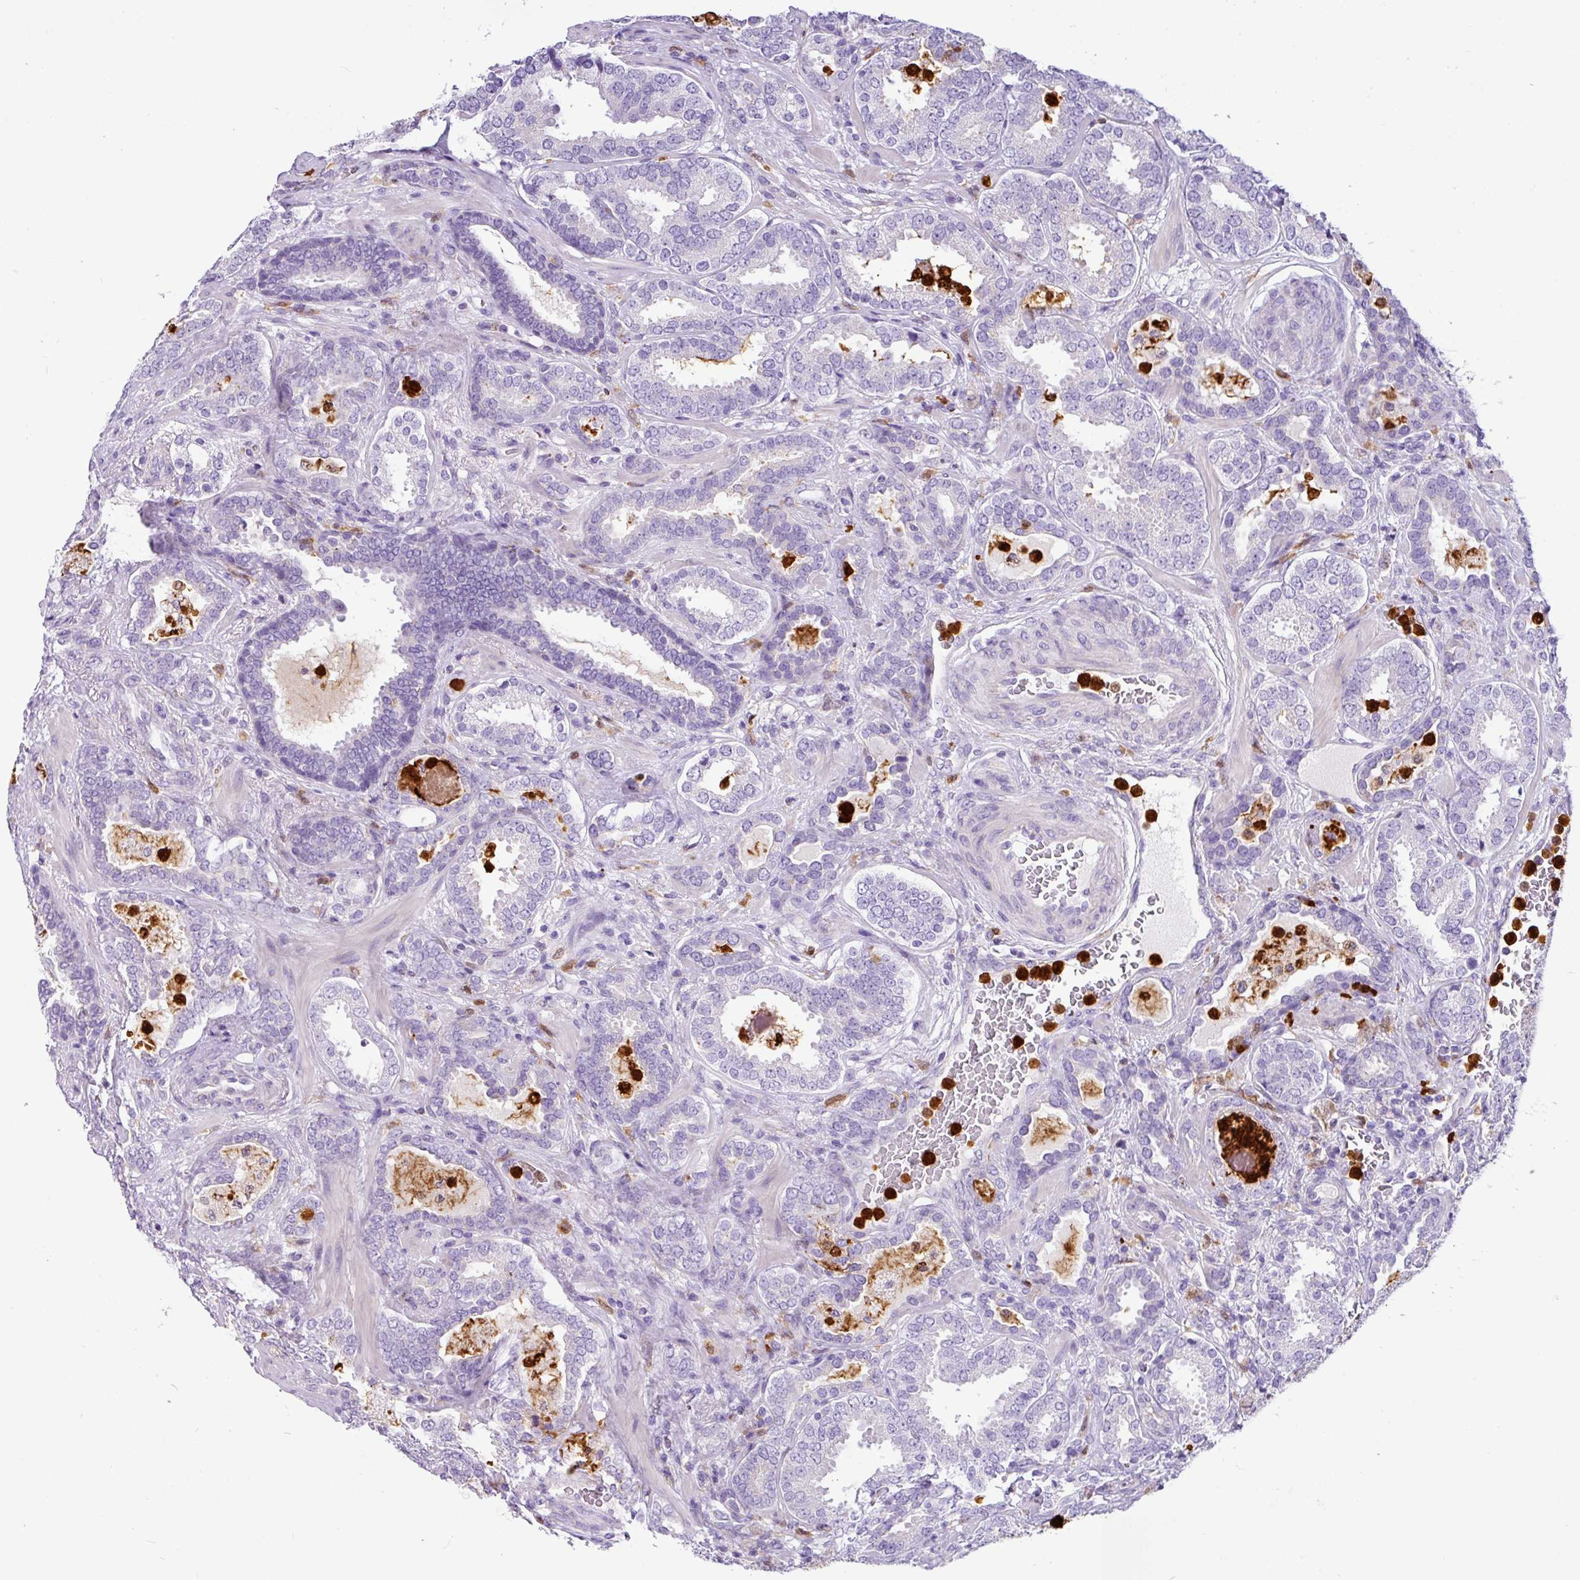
{"staining": {"intensity": "negative", "quantity": "none", "location": "none"}, "tissue": "prostate cancer", "cell_type": "Tumor cells", "image_type": "cancer", "snomed": [{"axis": "morphology", "description": "Adenocarcinoma, High grade"}, {"axis": "topography", "description": "Prostate"}], "caption": "This is a micrograph of immunohistochemistry staining of prostate cancer, which shows no positivity in tumor cells.", "gene": "SH2D3C", "patient": {"sex": "male", "age": 65}}